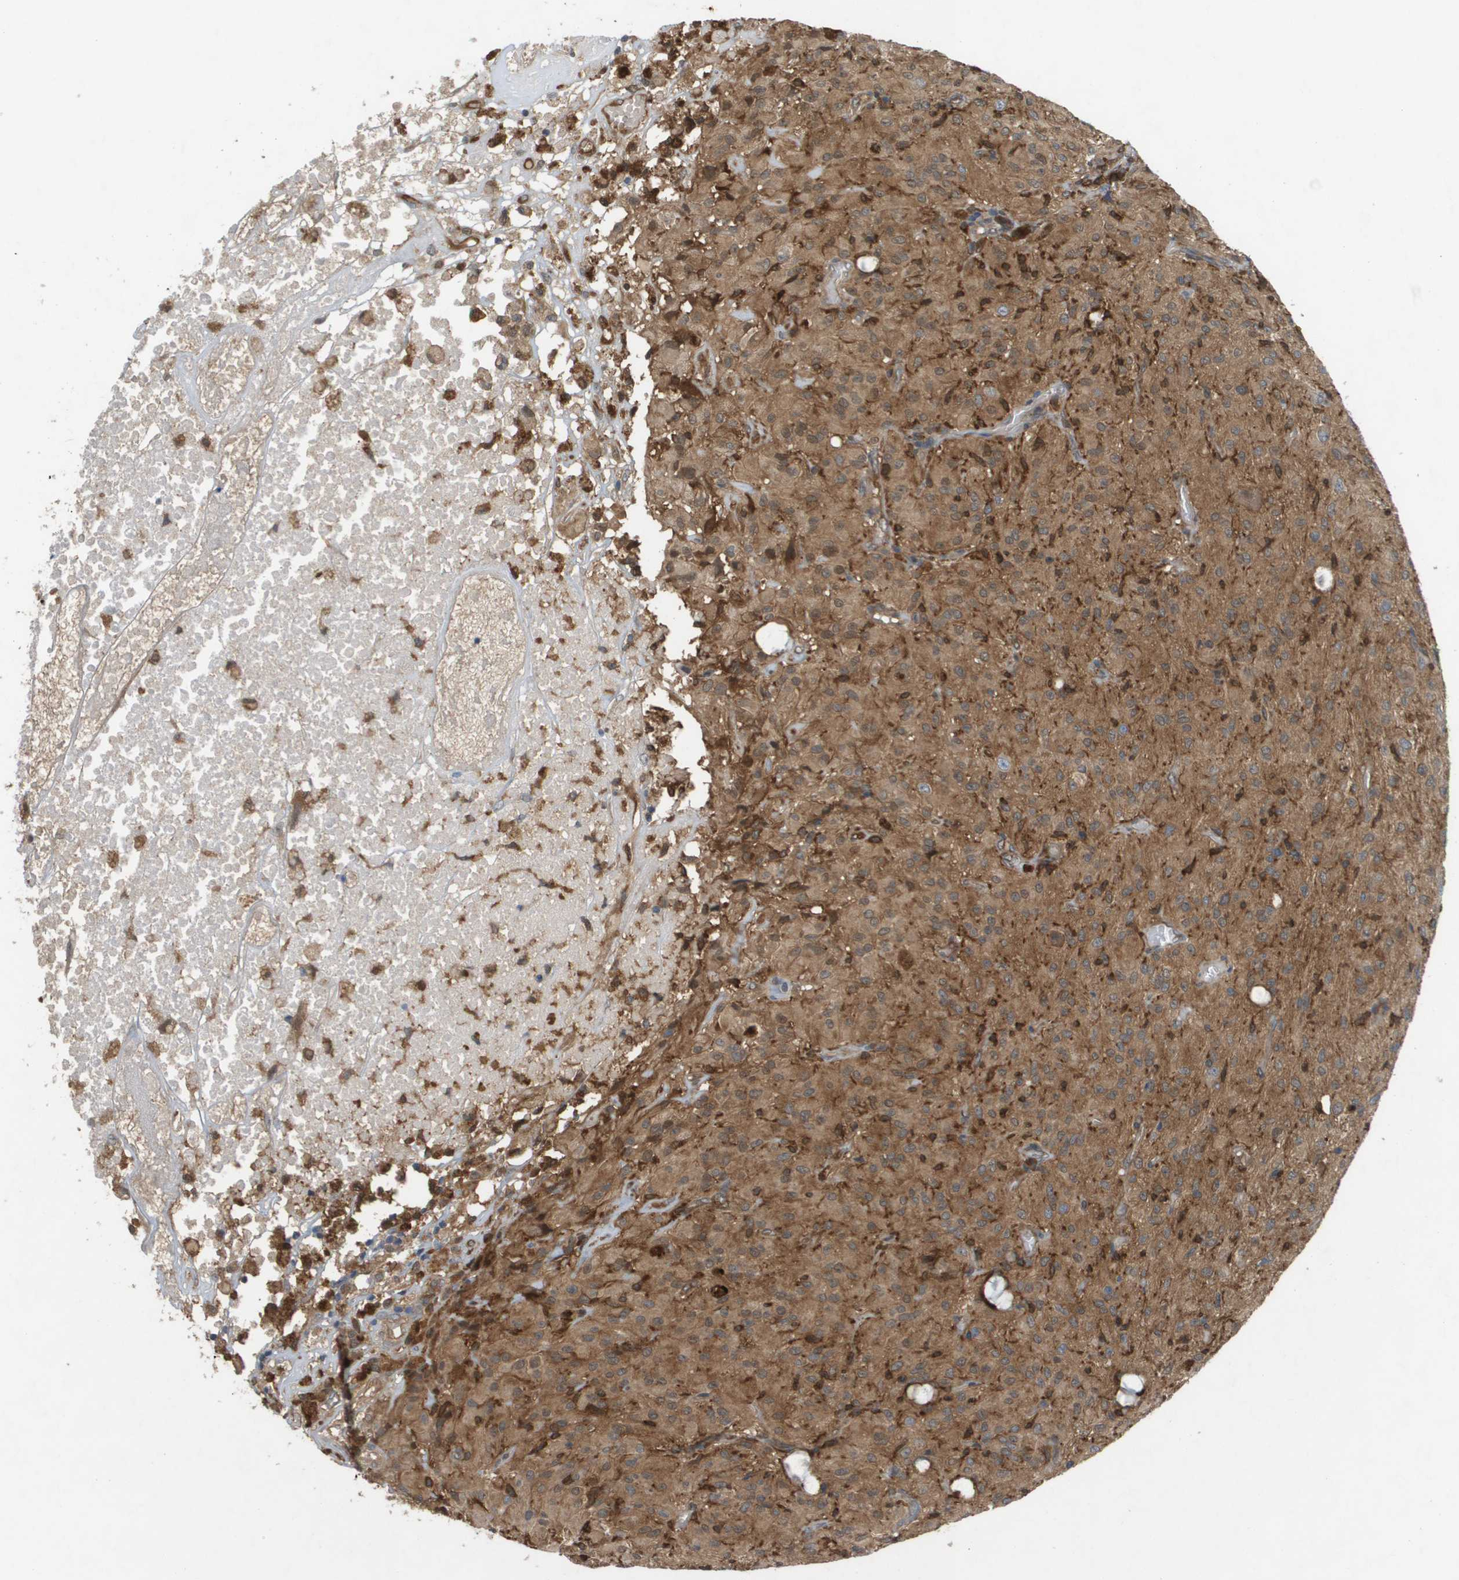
{"staining": {"intensity": "moderate", "quantity": ">75%", "location": "cytoplasmic/membranous"}, "tissue": "glioma", "cell_type": "Tumor cells", "image_type": "cancer", "snomed": [{"axis": "morphology", "description": "Glioma, malignant, High grade"}, {"axis": "topography", "description": "Brain"}], "caption": "IHC of high-grade glioma (malignant) reveals medium levels of moderate cytoplasmic/membranous positivity in approximately >75% of tumor cells. (Brightfield microscopy of DAB IHC at high magnification).", "gene": "PALD1", "patient": {"sex": "female", "age": 59}}